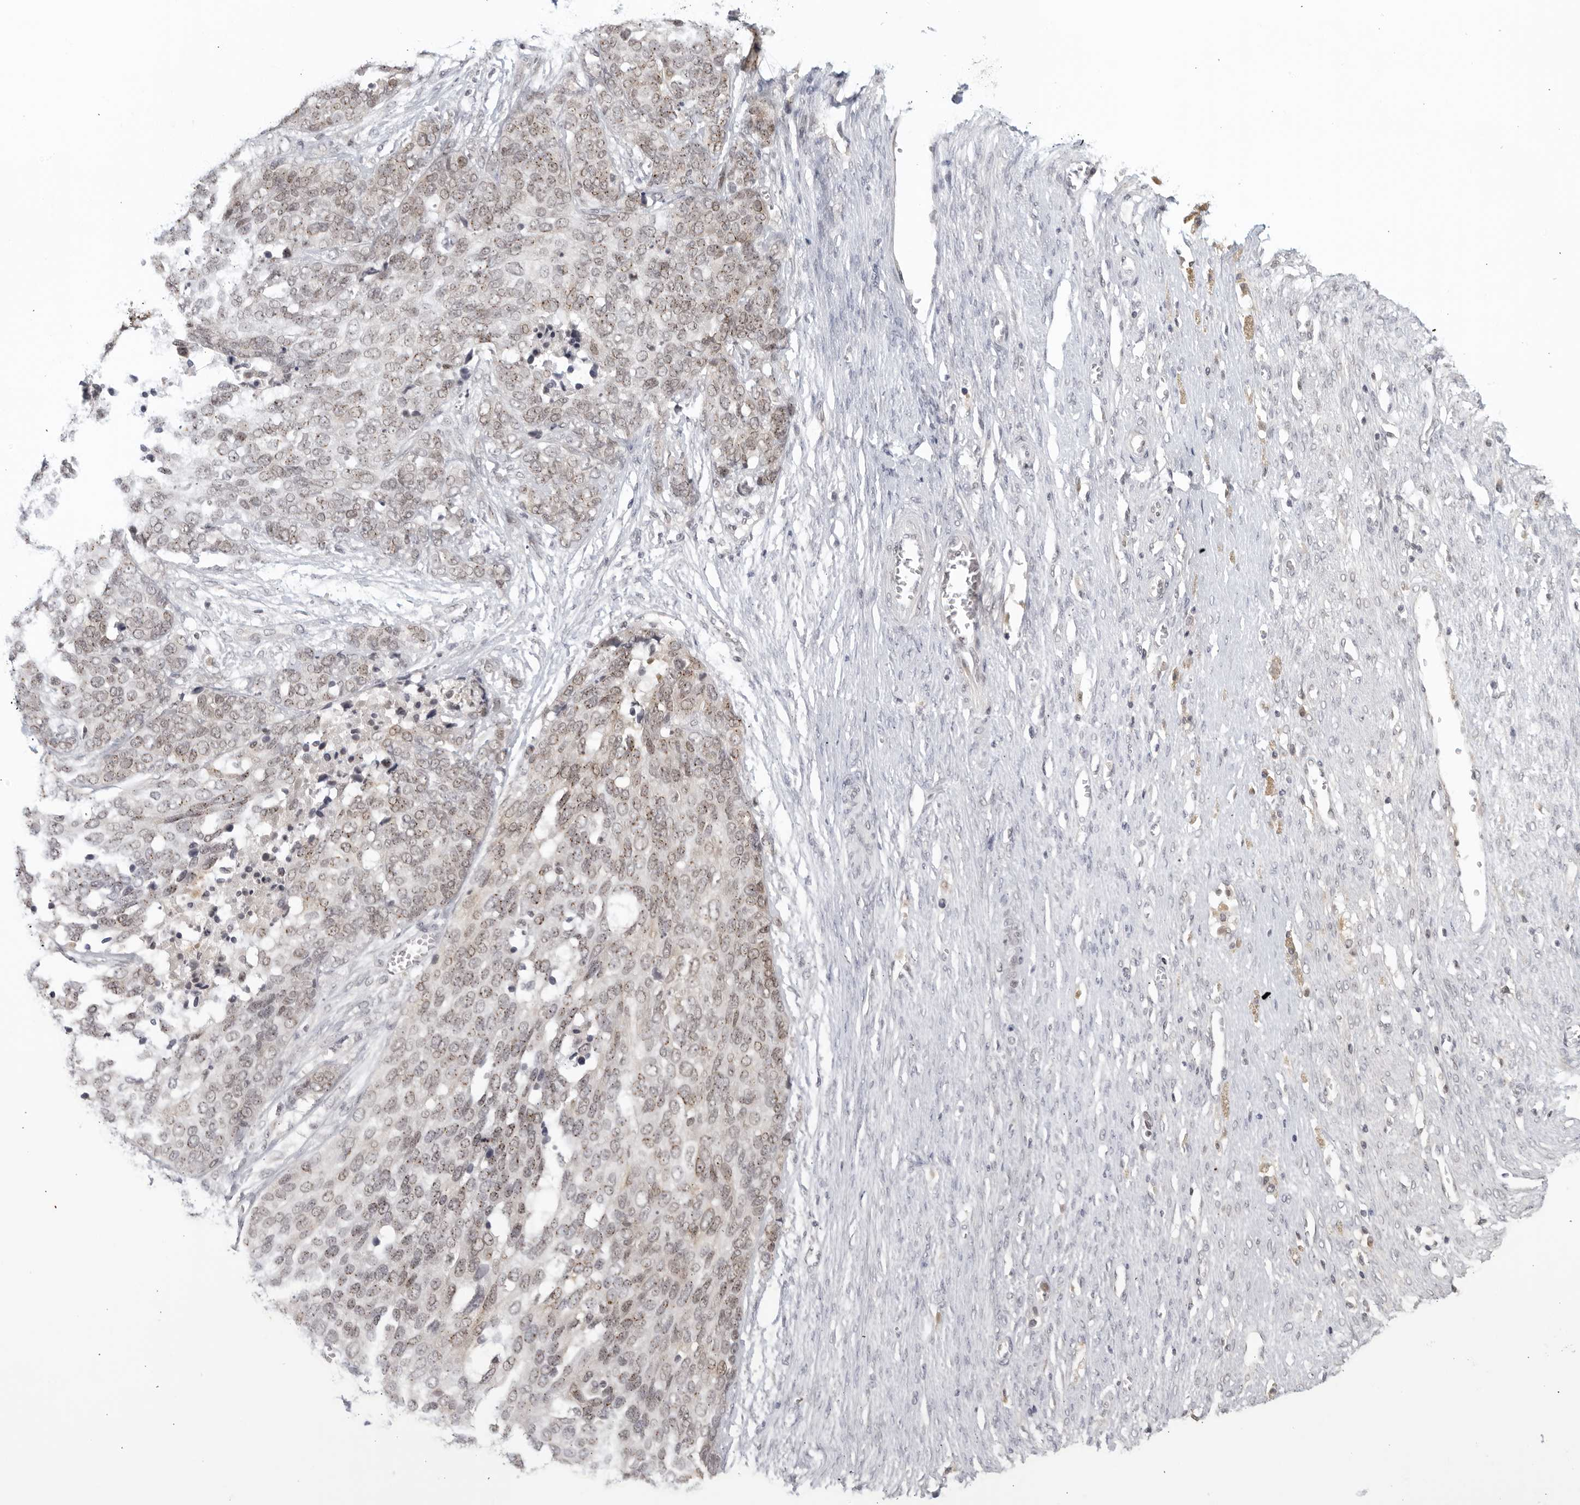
{"staining": {"intensity": "moderate", "quantity": "<25%", "location": "cytoplasmic/membranous,nuclear"}, "tissue": "ovarian cancer", "cell_type": "Tumor cells", "image_type": "cancer", "snomed": [{"axis": "morphology", "description": "Cystadenocarcinoma, serous, NOS"}, {"axis": "topography", "description": "Ovary"}], "caption": "Tumor cells display low levels of moderate cytoplasmic/membranous and nuclear positivity in approximately <25% of cells in ovarian cancer (serous cystadenocarcinoma).", "gene": "RAB11FIP3", "patient": {"sex": "female", "age": 44}}